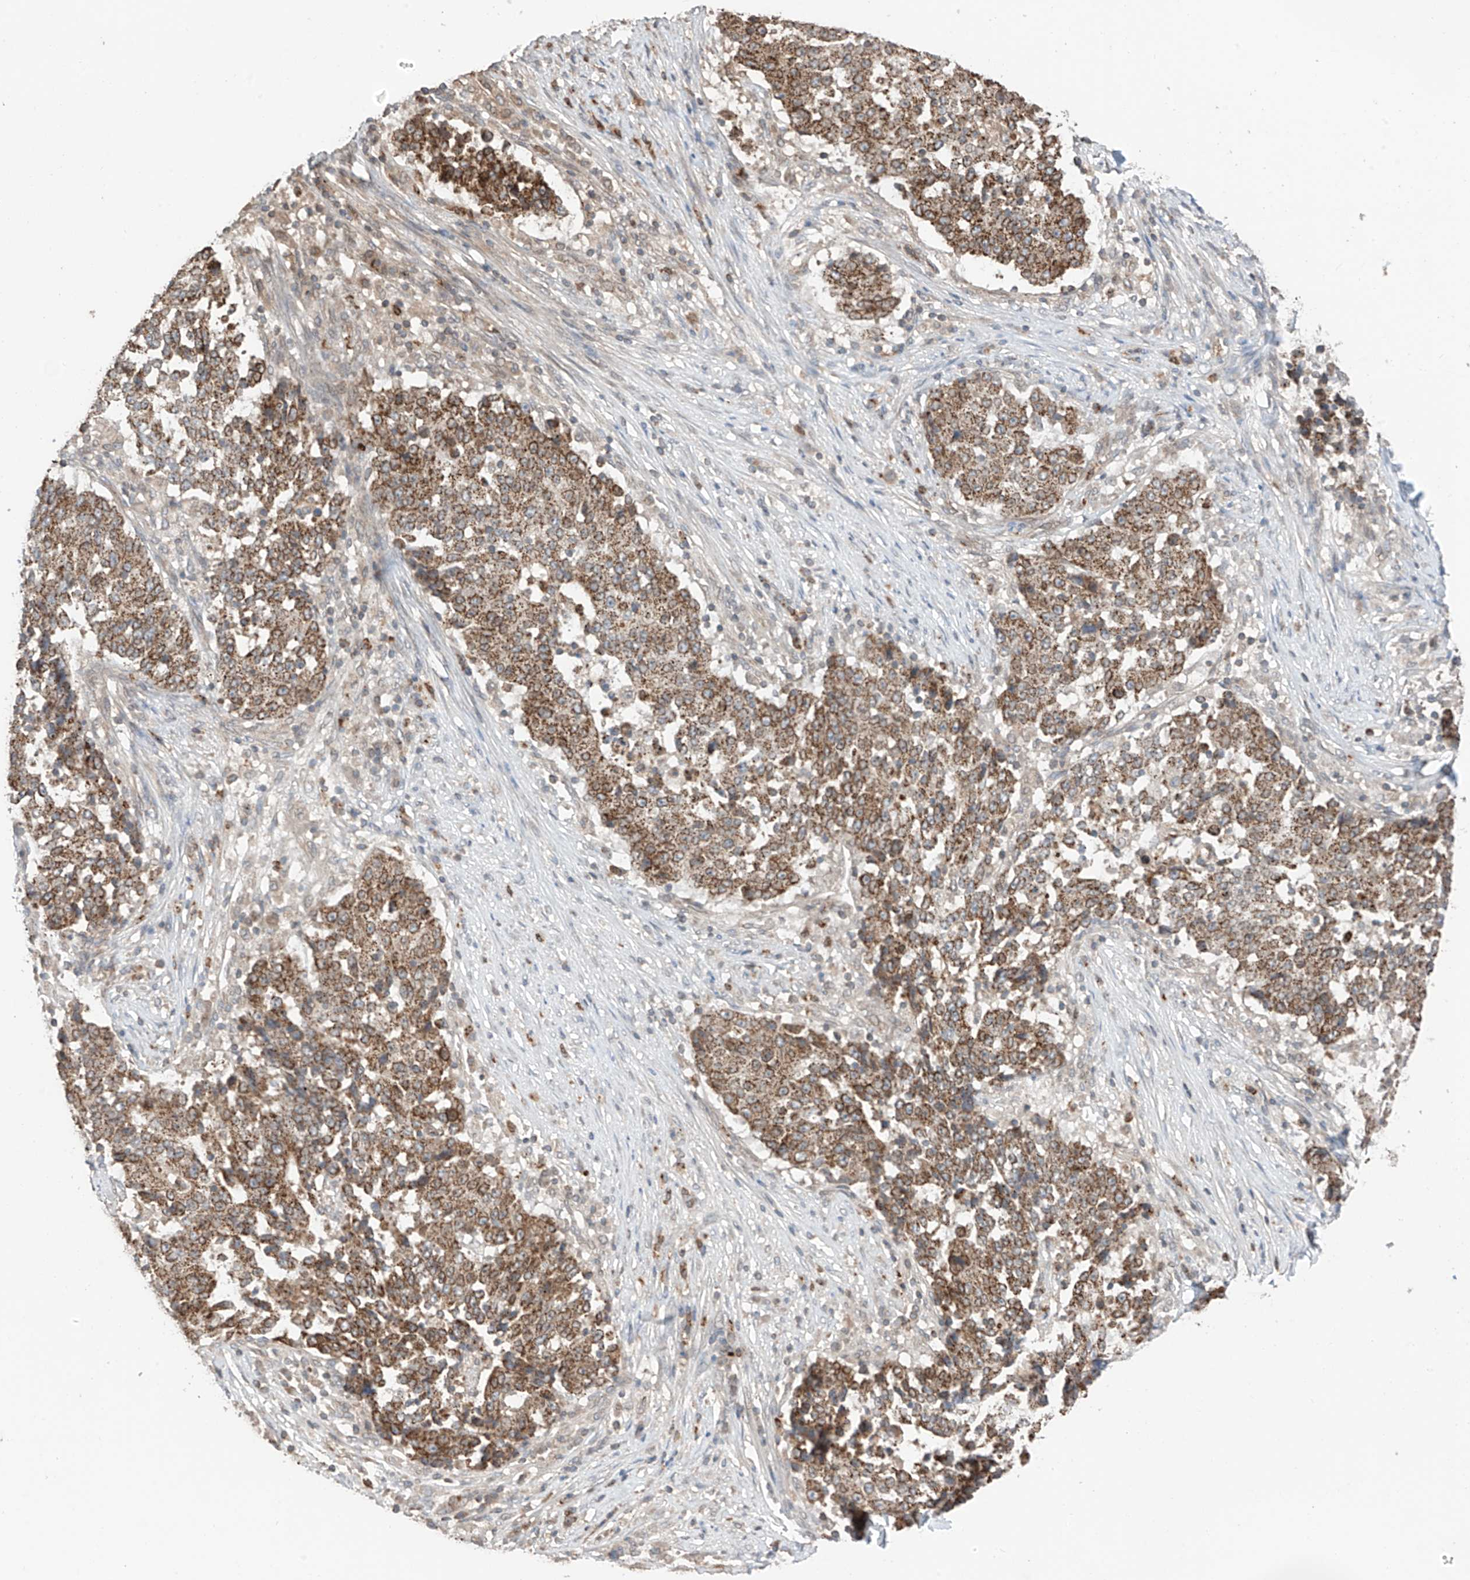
{"staining": {"intensity": "moderate", "quantity": ">75%", "location": "cytoplasmic/membranous"}, "tissue": "stomach cancer", "cell_type": "Tumor cells", "image_type": "cancer", "snomed": [{"axis": "morphology", "description": "Adenocarcinoma, NOS"}, {"axis": "topography", "description": "Stomach"}], "caption": "This is an image of IHC staining of stomach adenocarcinoma, which shows moderate staining in the cytoplasmic/membranous of tumor cells.", "gene": "AHCTF1", "patient": {"sex": "male", "age": 59}}